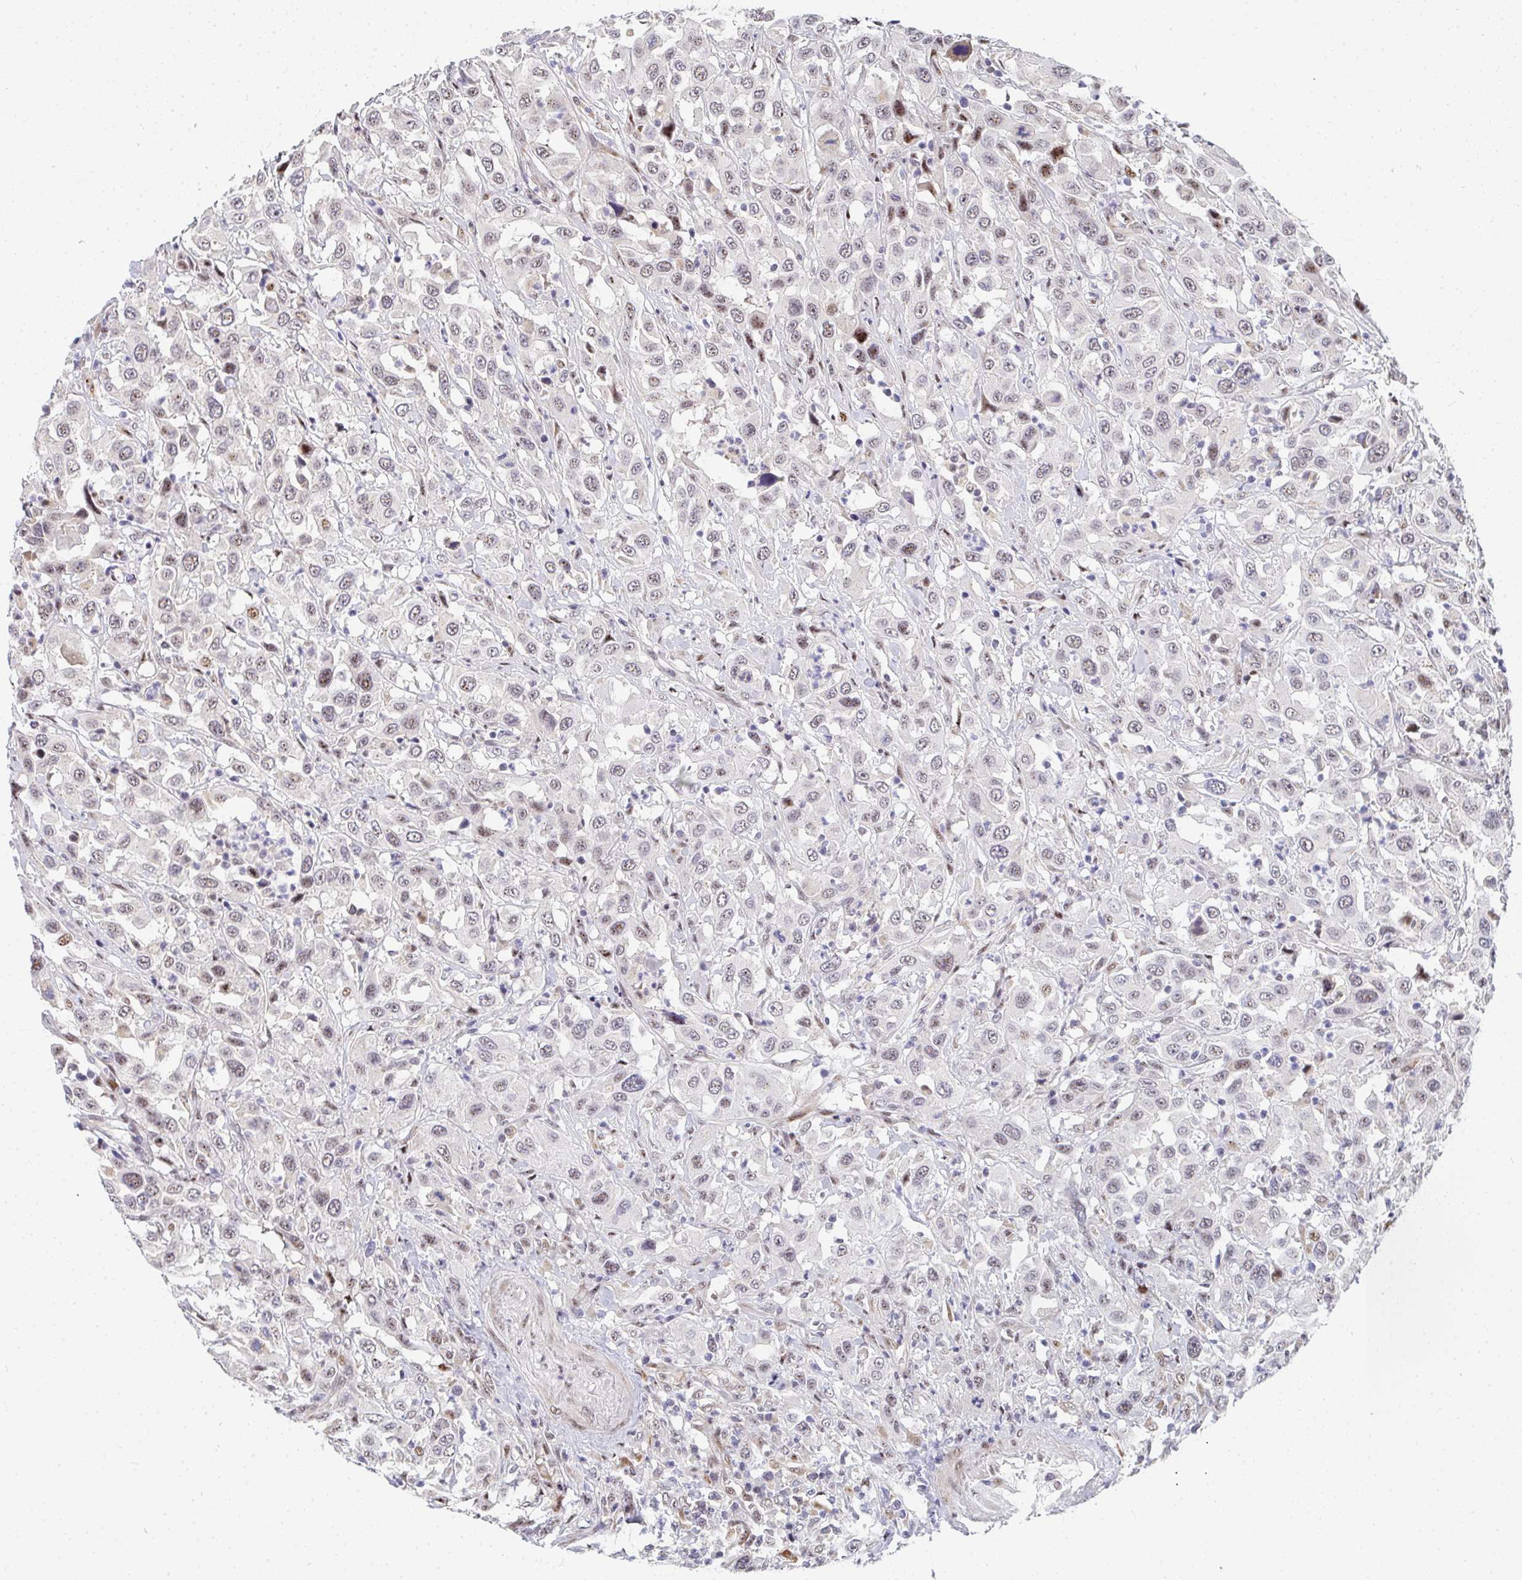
{"staining": {"intensity": "moderate", "quantity": "<25%", "location": "nuclear"}, "tissue": "urothelial cancer", "cell_type": "Tumor cells", "image_type": "cancer", "snomed": [{"axis": "morphology", "description": "Urothelial carcinoma, High grade"}, {"axis": "topography", "description": "Urinary bladder"}], "caption": "Human urothelial cancer stained with a brown dye reveals moderate nuclear positive positivity in approximately <25% of tumor cells.", "gene": "ZIC3", "patient": {"sex": "male", "age": 61}}